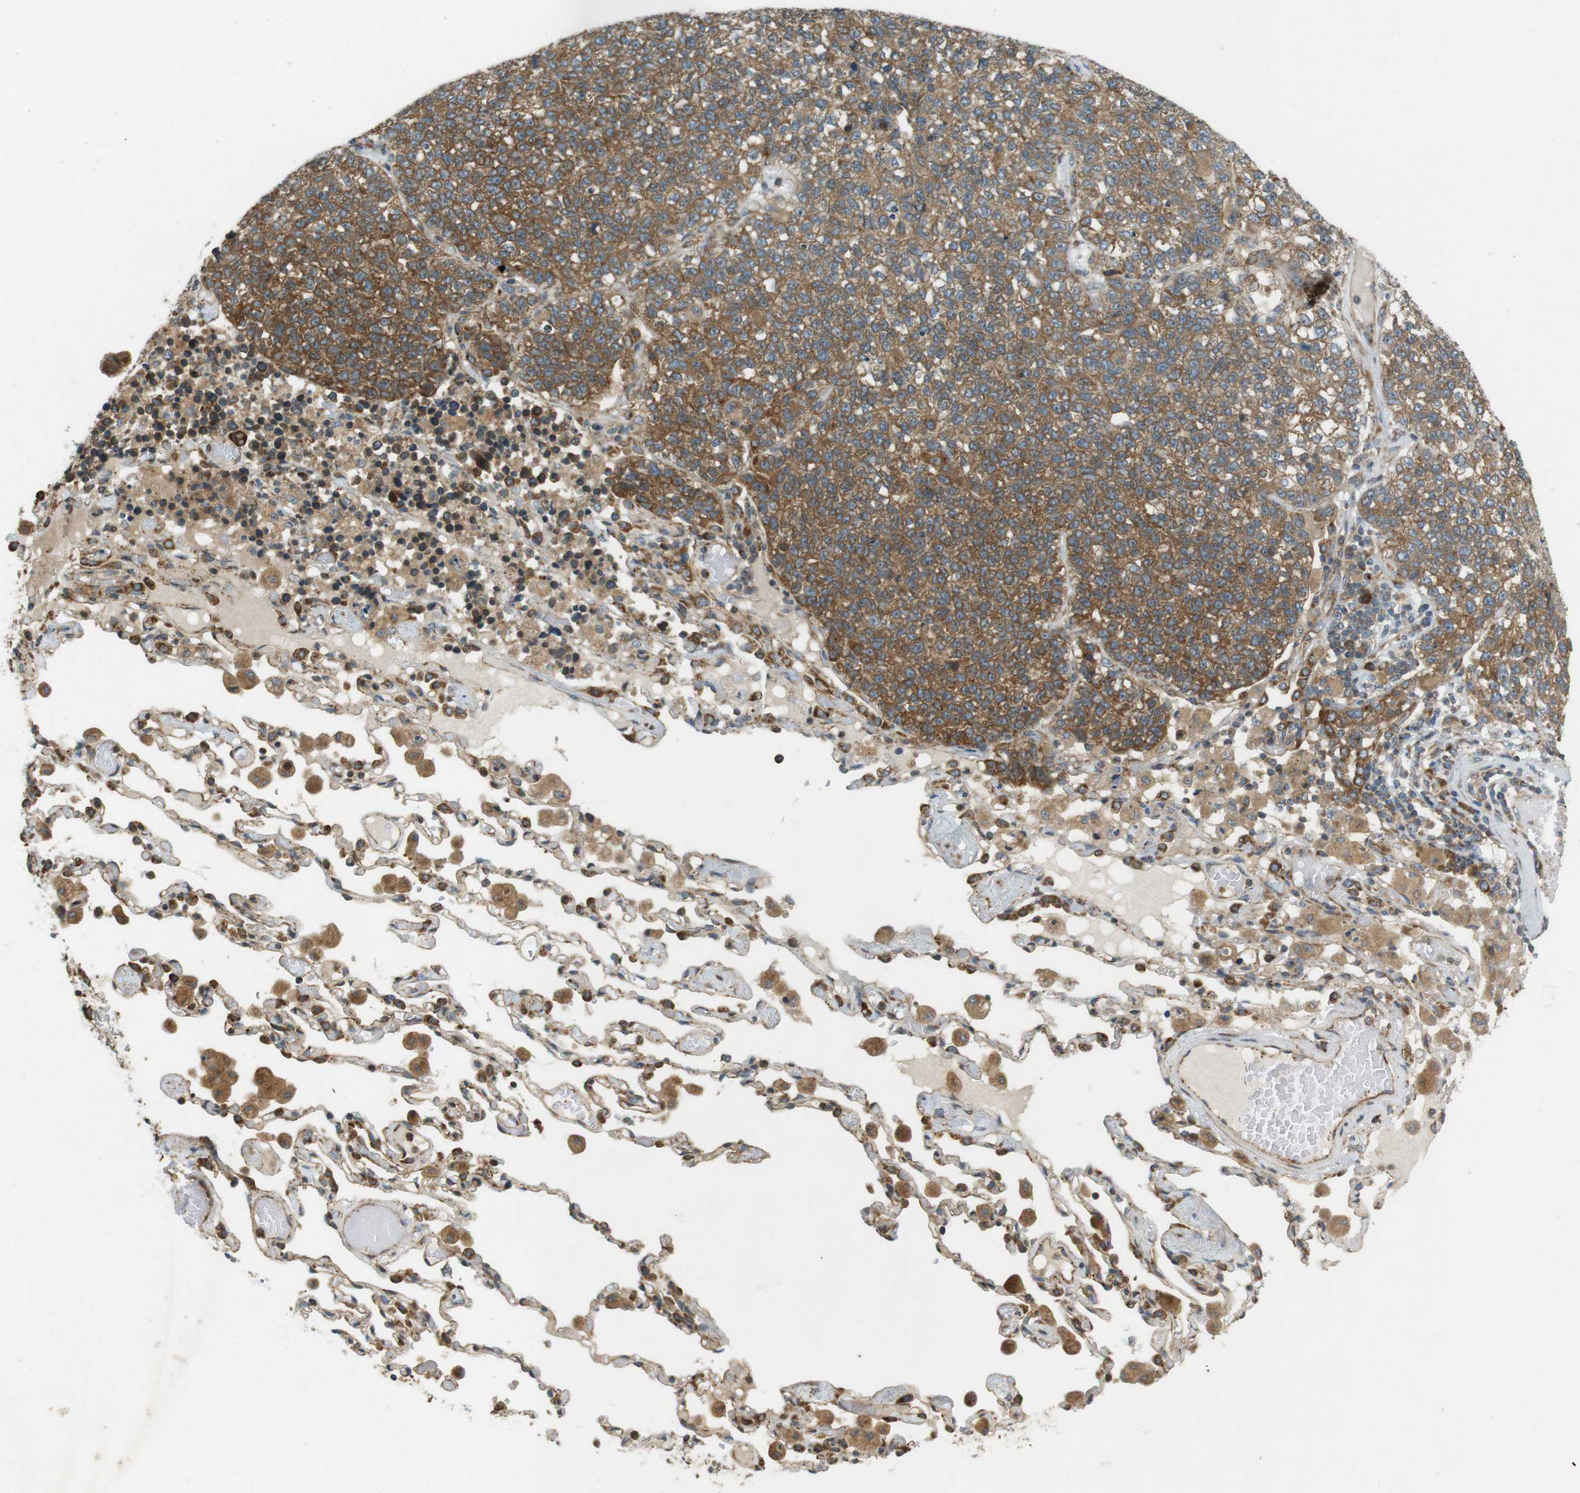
{"staining": {"intensity": "moderate", "quantity": ">75%", "location": "cytoplasmic/membranous"}, "tissue": "lung cancer", "cell_type": "Tumor cells", "image_type": "cancer", "snomed": [{"axis": "morphology", "description": "Adenocarcinoma, NOS"}, {"axis": "topography", "description": "Lung"}], "caption": "High-magnification brightfield microscopy of lung cancer stained with DAB (brown) and counterstained with hematoxylin (blue). tumor cells exhibit moderate cytoplasmic/membranous staining is seen in approximately>75% of cells. (DAB = brown stain, brightfield microscopy at high magnification).", "gene": "SLC41A1", "patient": {"sex": "male", "age": 49}}